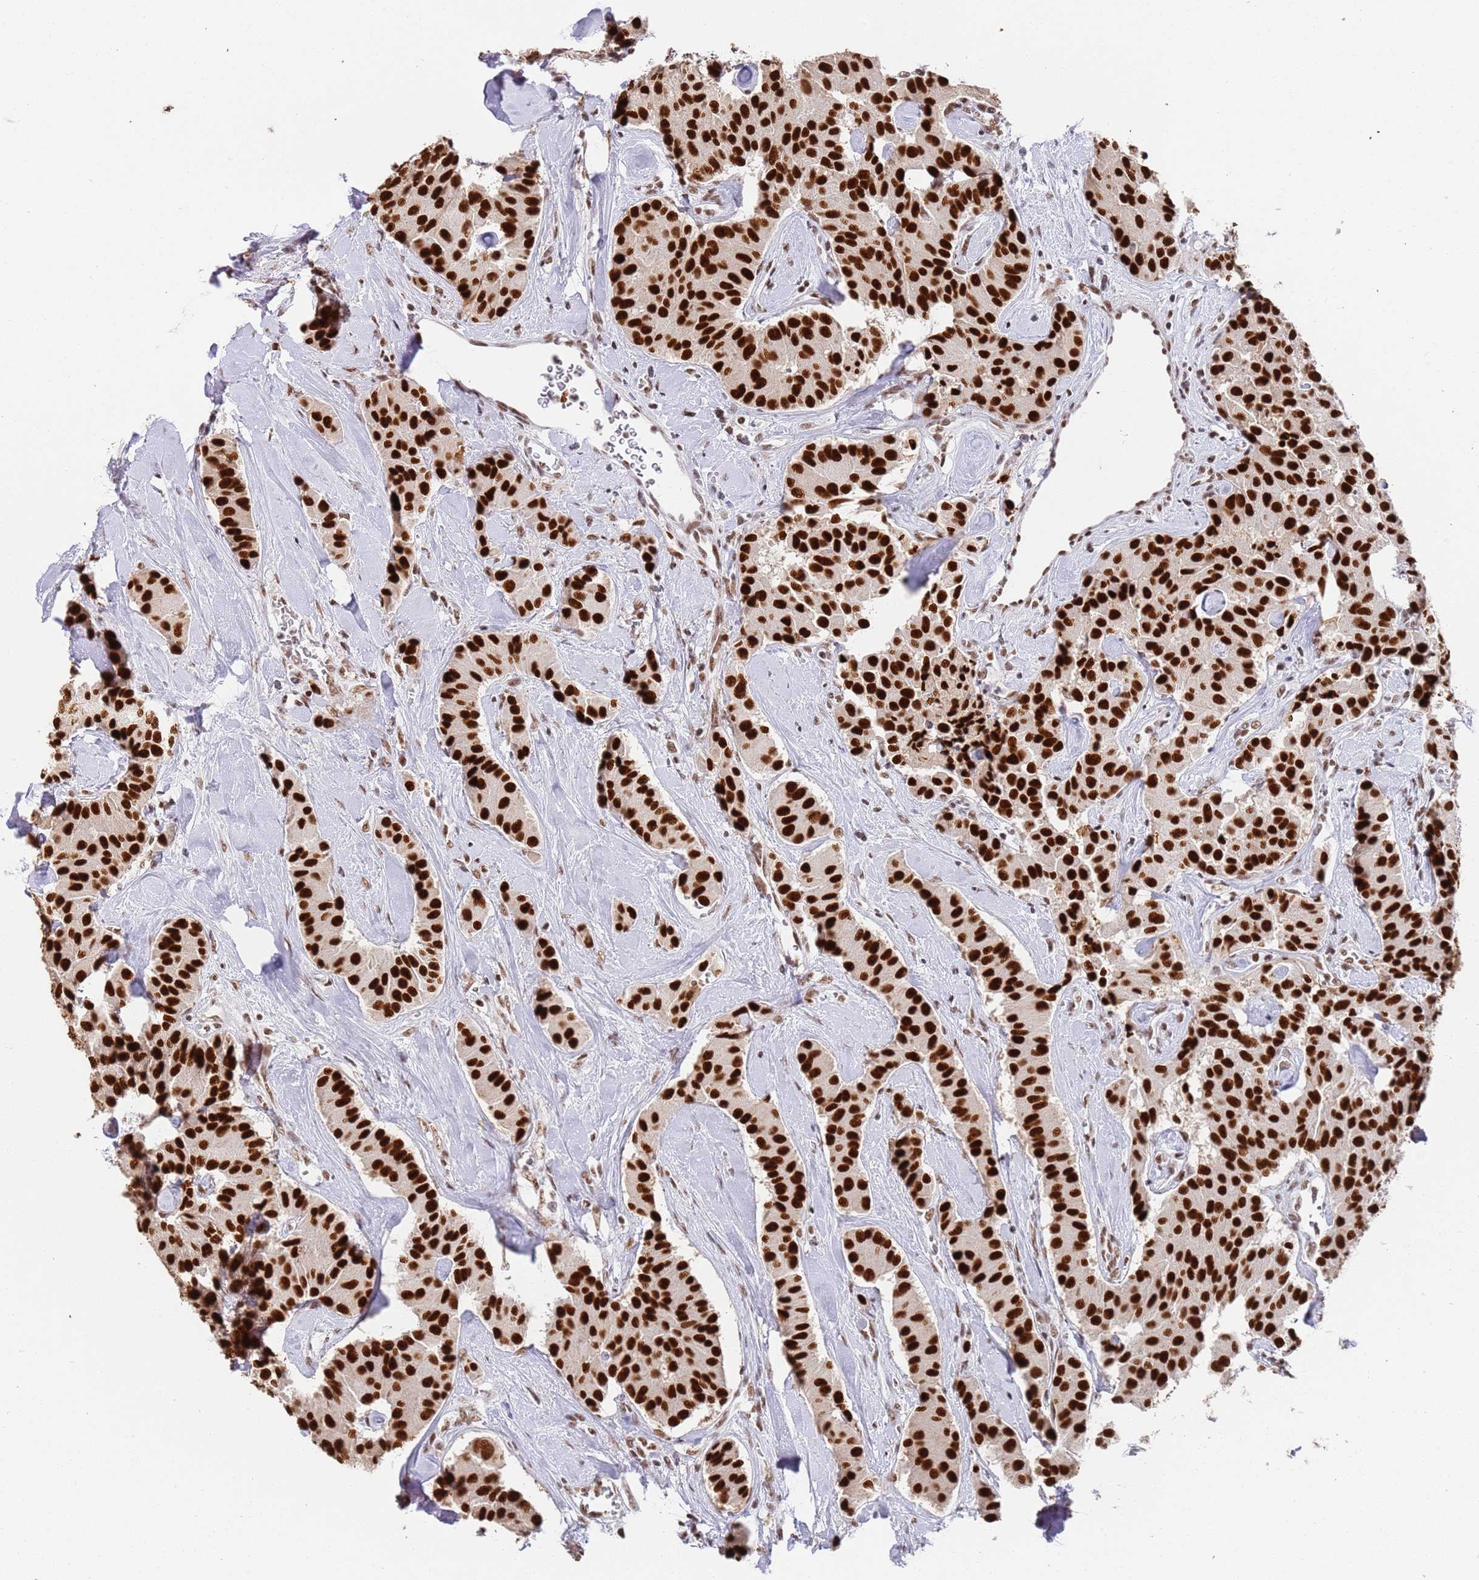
{"staining": {"intensity": "strong", "quantity": ">75%", "location": "nuclear"}, "tissue": "carcinoid", "cell_type": "Tumor cells", "image_type": "cancer", "snomed": [{"axis": "morphology", "description": "Carcinoid, malignant, NOS"}, {"axis": "topography", "description": "Pancreas"}], "caption": "Human malignant carcinoid stained with a brown dye shows strong nuclear positive staining in approximately >75% of tumor cells.", "gene": "AKAP8L", "patient": {"sex": "male", "age": 41}}